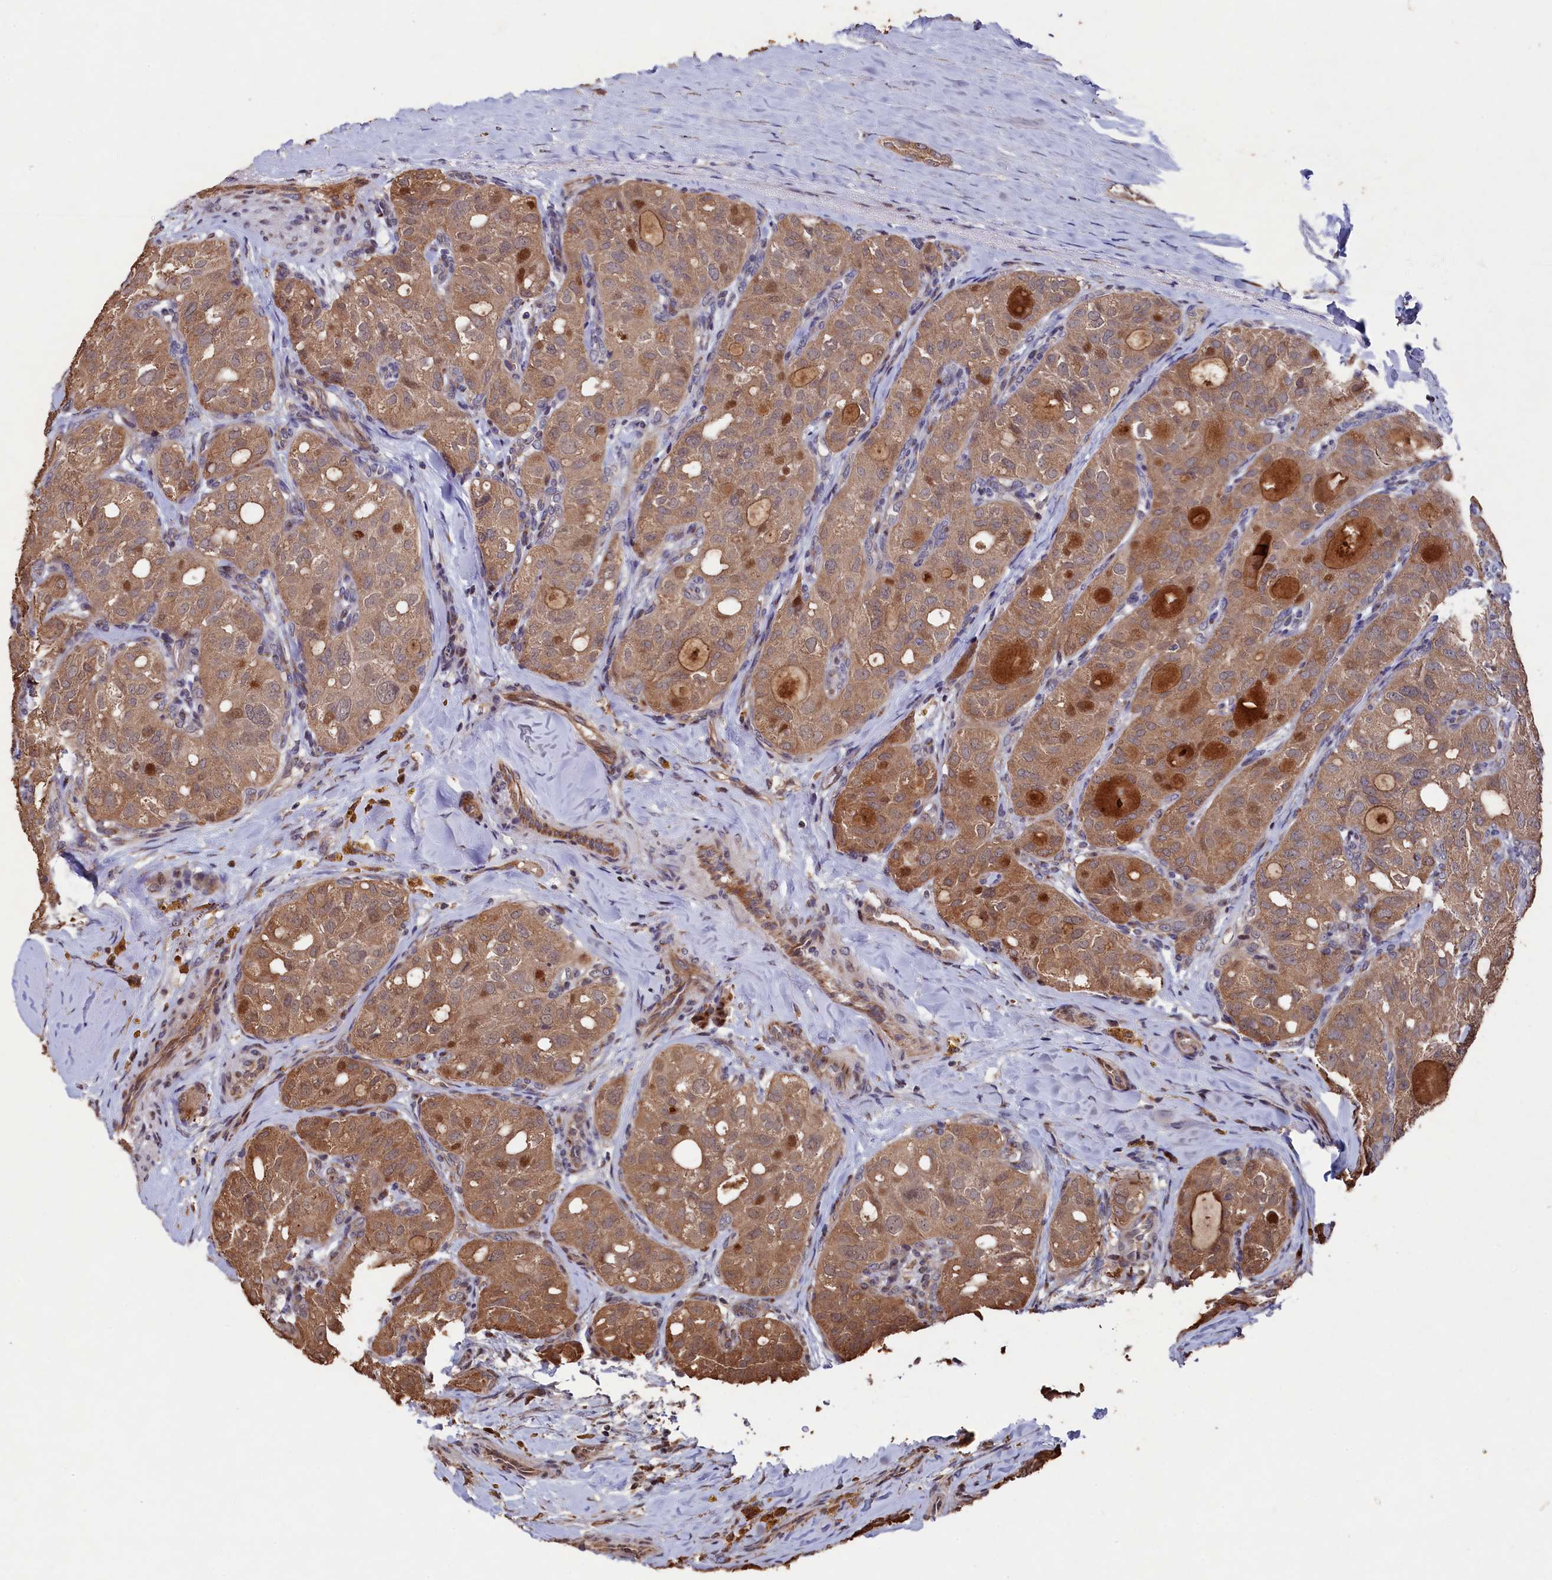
{"staining": {"intensity": "moderate", "quantity": ">75%", "location": "cytoplasmic/membranous"}, "tissue": "thyroid cancer", "cell_type": "Tumor cells", "image_type": "cancer", "snomed": [{"axis": "morphology", "description": "Follicular adenoma carcinoma, NOS"}, {"axis": "topography", "description": "Thyroid gland"}], "caption": "IHC micrograph of neoplastic tissue: human follicular adenoma carcinoma (thyroid) stained using IHC exhibits medium levels of moderate protein expression localized specifically in the cytoplasmic/membranous of tumor cells, appearing as a cytoplasmic/membranous brown color.", "gene": "NAA60", "patient": {"sex": "male", "age": 75}}